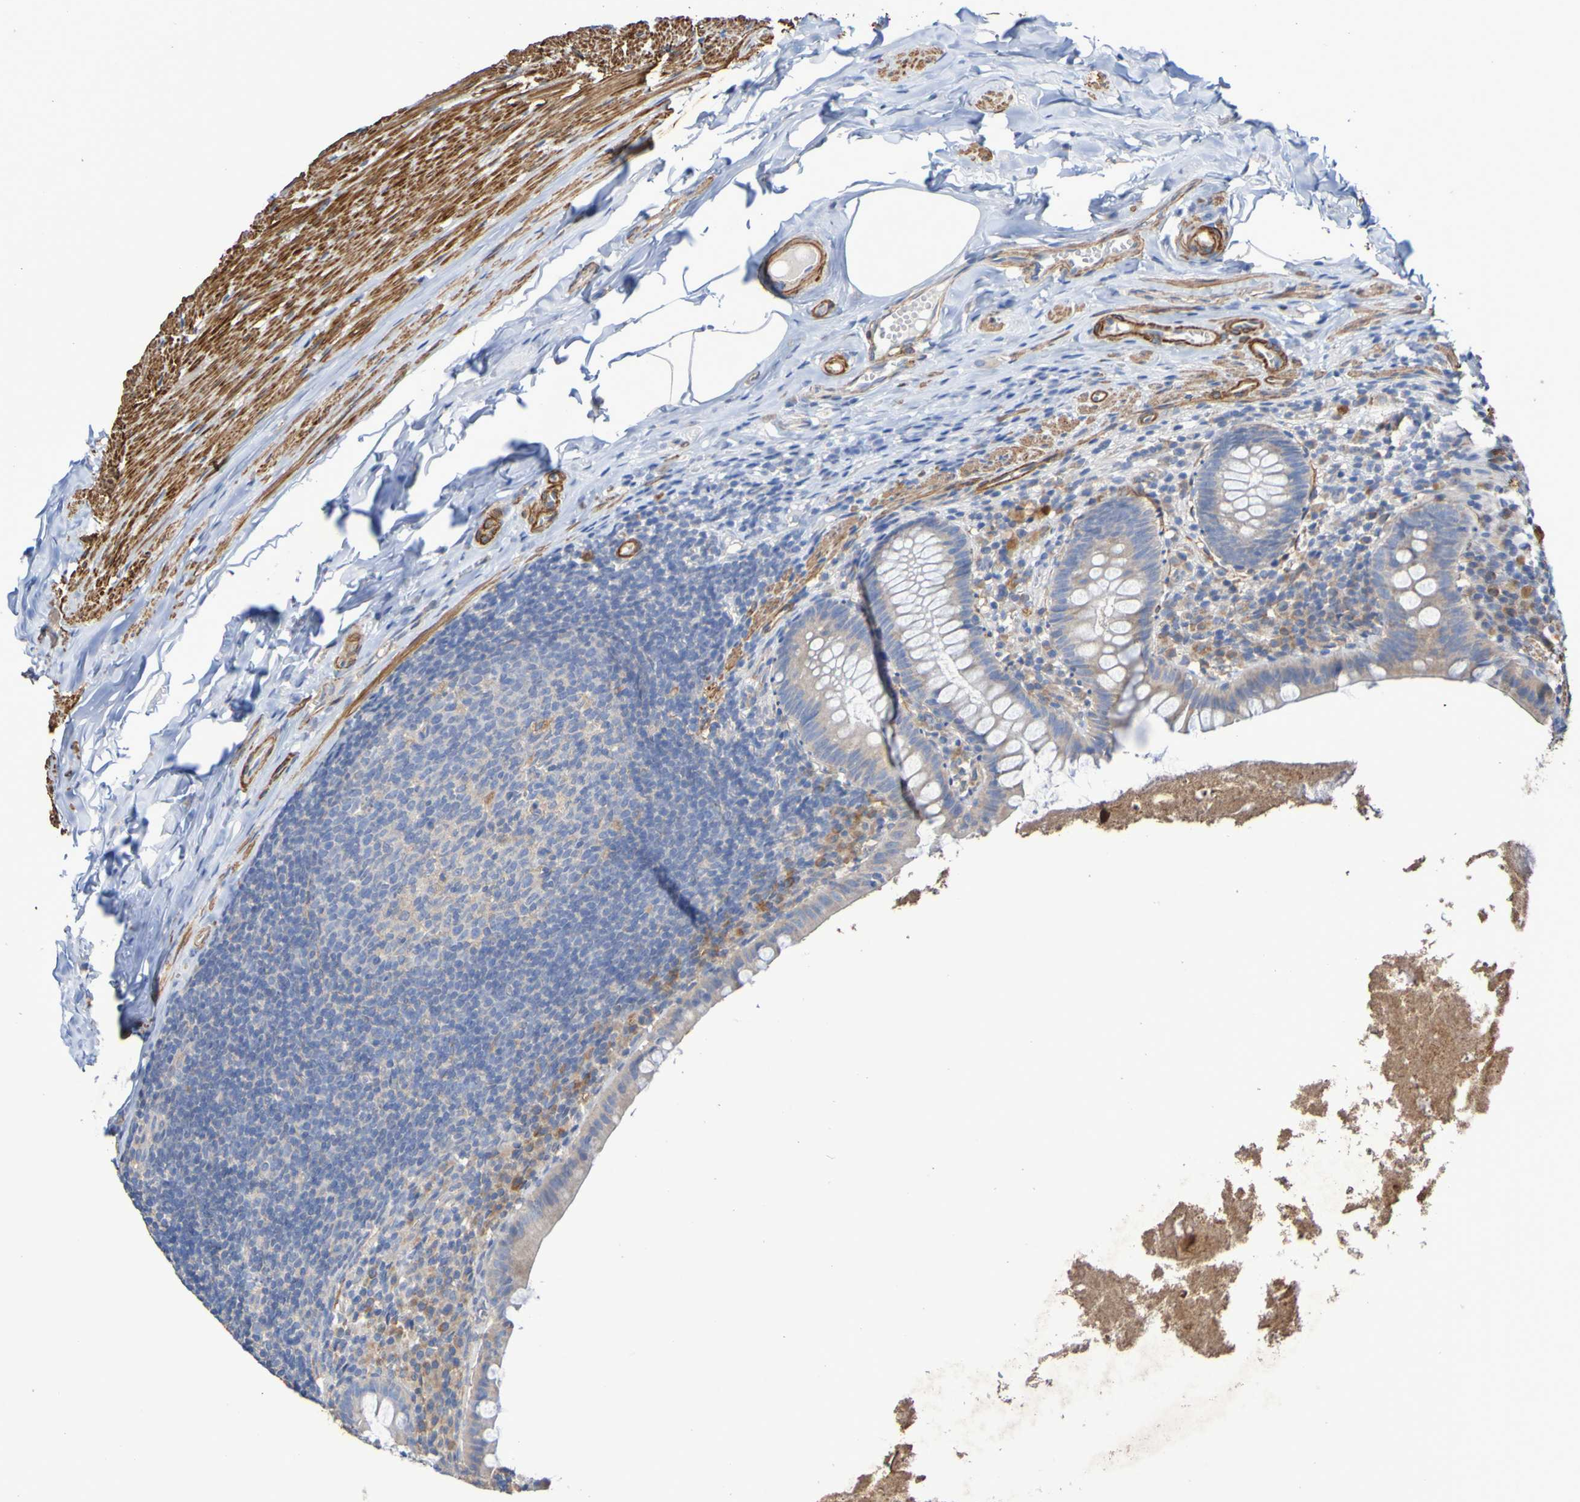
{"staining": {"intensity": "moderate", "quantity": "25%-75%", "location": "cytoplasmic/membranous"}, "tissue": "appendix", "cell_type": "Glandular cells", "image_type": "normal", "snomed": [{"axis": "morphology", "description": "Normal tissue, NOS"}, {"axis": "topography", "description": "Appendix"}], "caption": "Immunohistochemical staining of benign human appendix displays medium levels of moderate cytoplasmic/membranous staining in approximately 25%-75% of glandular cells. The protein is shown in brown color, while the nuclei are stained blue.", "gene": "SRPRB", "patient": {"sex": "male", "age": 52}}